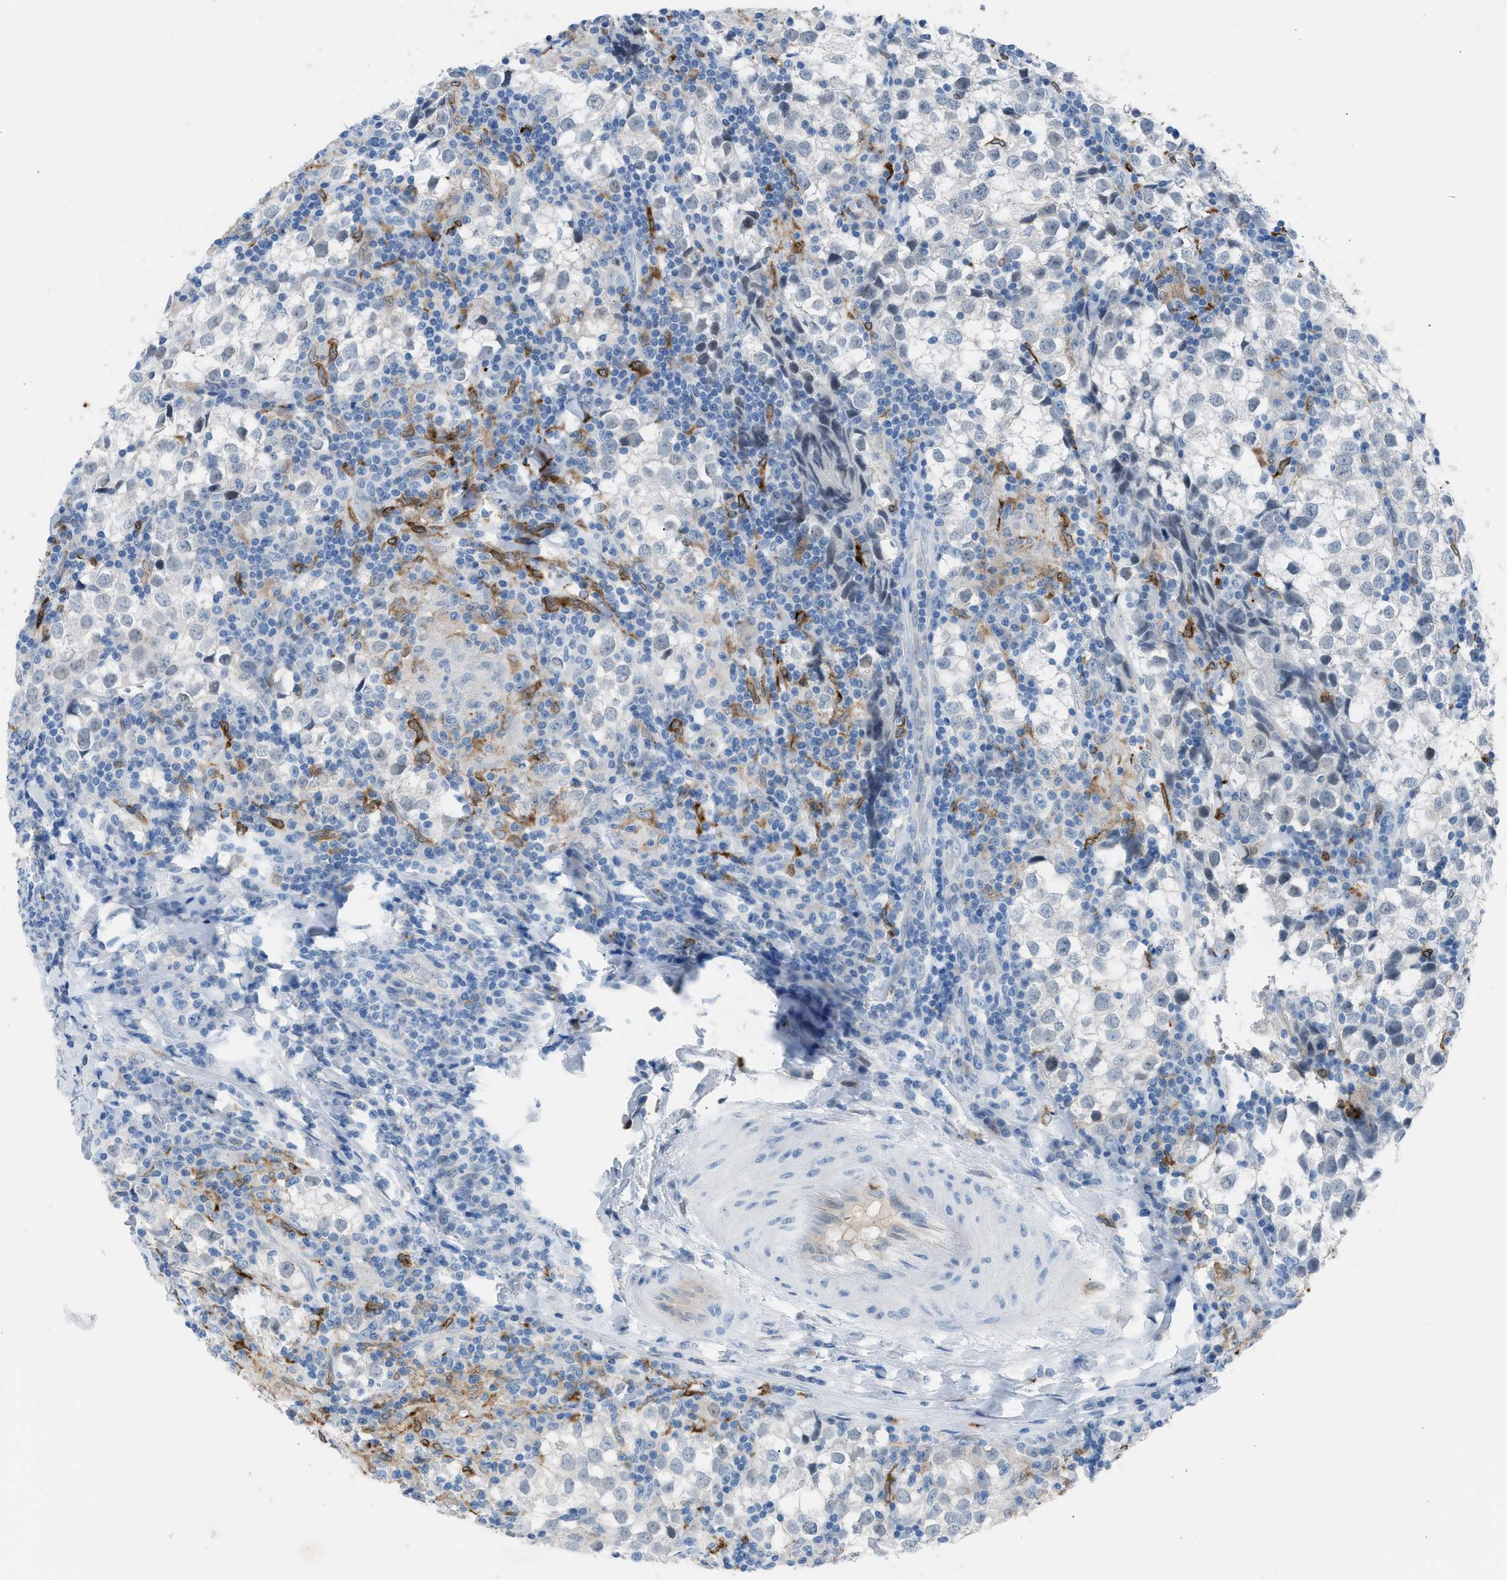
{"staining": {"intensity": "negative", "quantity": "none", "location": "none"}, "tissue": "testis cancer", "cell_type": "Tumor cells", "image_type": "cancer", "snomed": [{"axis": "morphology", "description": "Seminoma, NOS"}, {"axis": "morphology", "description": "Carcinoma, Embryonal, NOS"}, {"axis": "topography", "description": "Testis"}], "caption": "Tumor cells are negative for protein expression in human testis cancer (seminoma). Brightfield microscopy of immunohistochemistry stained with DAB (3,3'-diaminobenzidine) (brown) and hematoxylin (blue), captured at high magnification.", "gene": "CLEC10A", "patient": {"sex": "male", "age": 36}}